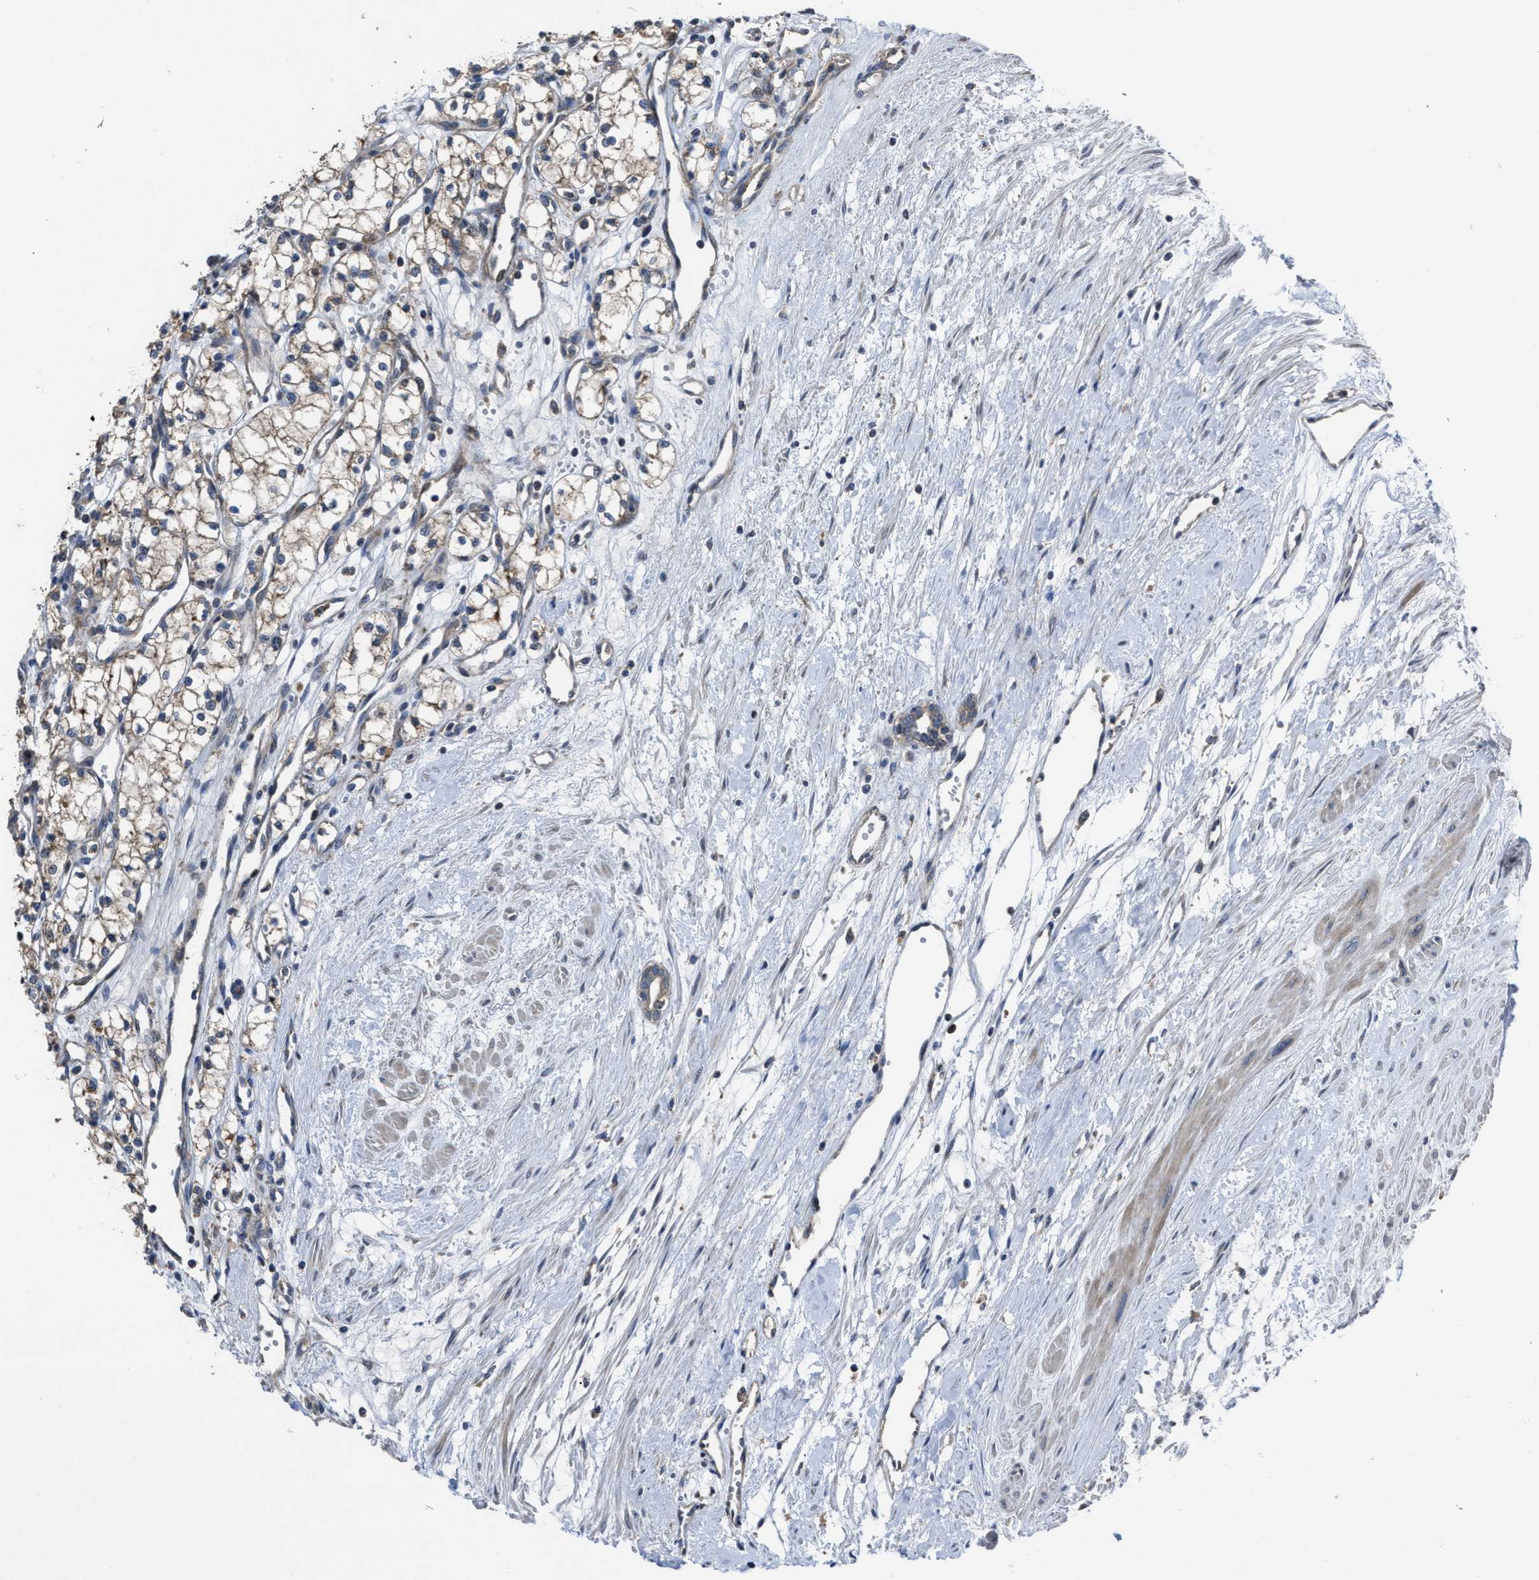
{"staining": {"intensity": "weak", "quantity": ">75%", "location": "cytoplasmic/membranous"}, "tissue": "renal cancer", "cell_type": "Tumor cells", "image_type": "cancer", "snomed": [{"axis": "morphology", "description": "Adenocarcinoma, NOS"}, {"axis": "topography", "description": "Kidney"}], "caption": "Adenocarcinoma (renal) tissue displays weak cytoplasmic/membranous positivity in approximately >75% of tumor cells", "gene": "PASK", "patient": {"sex": "male", "age": 59}}